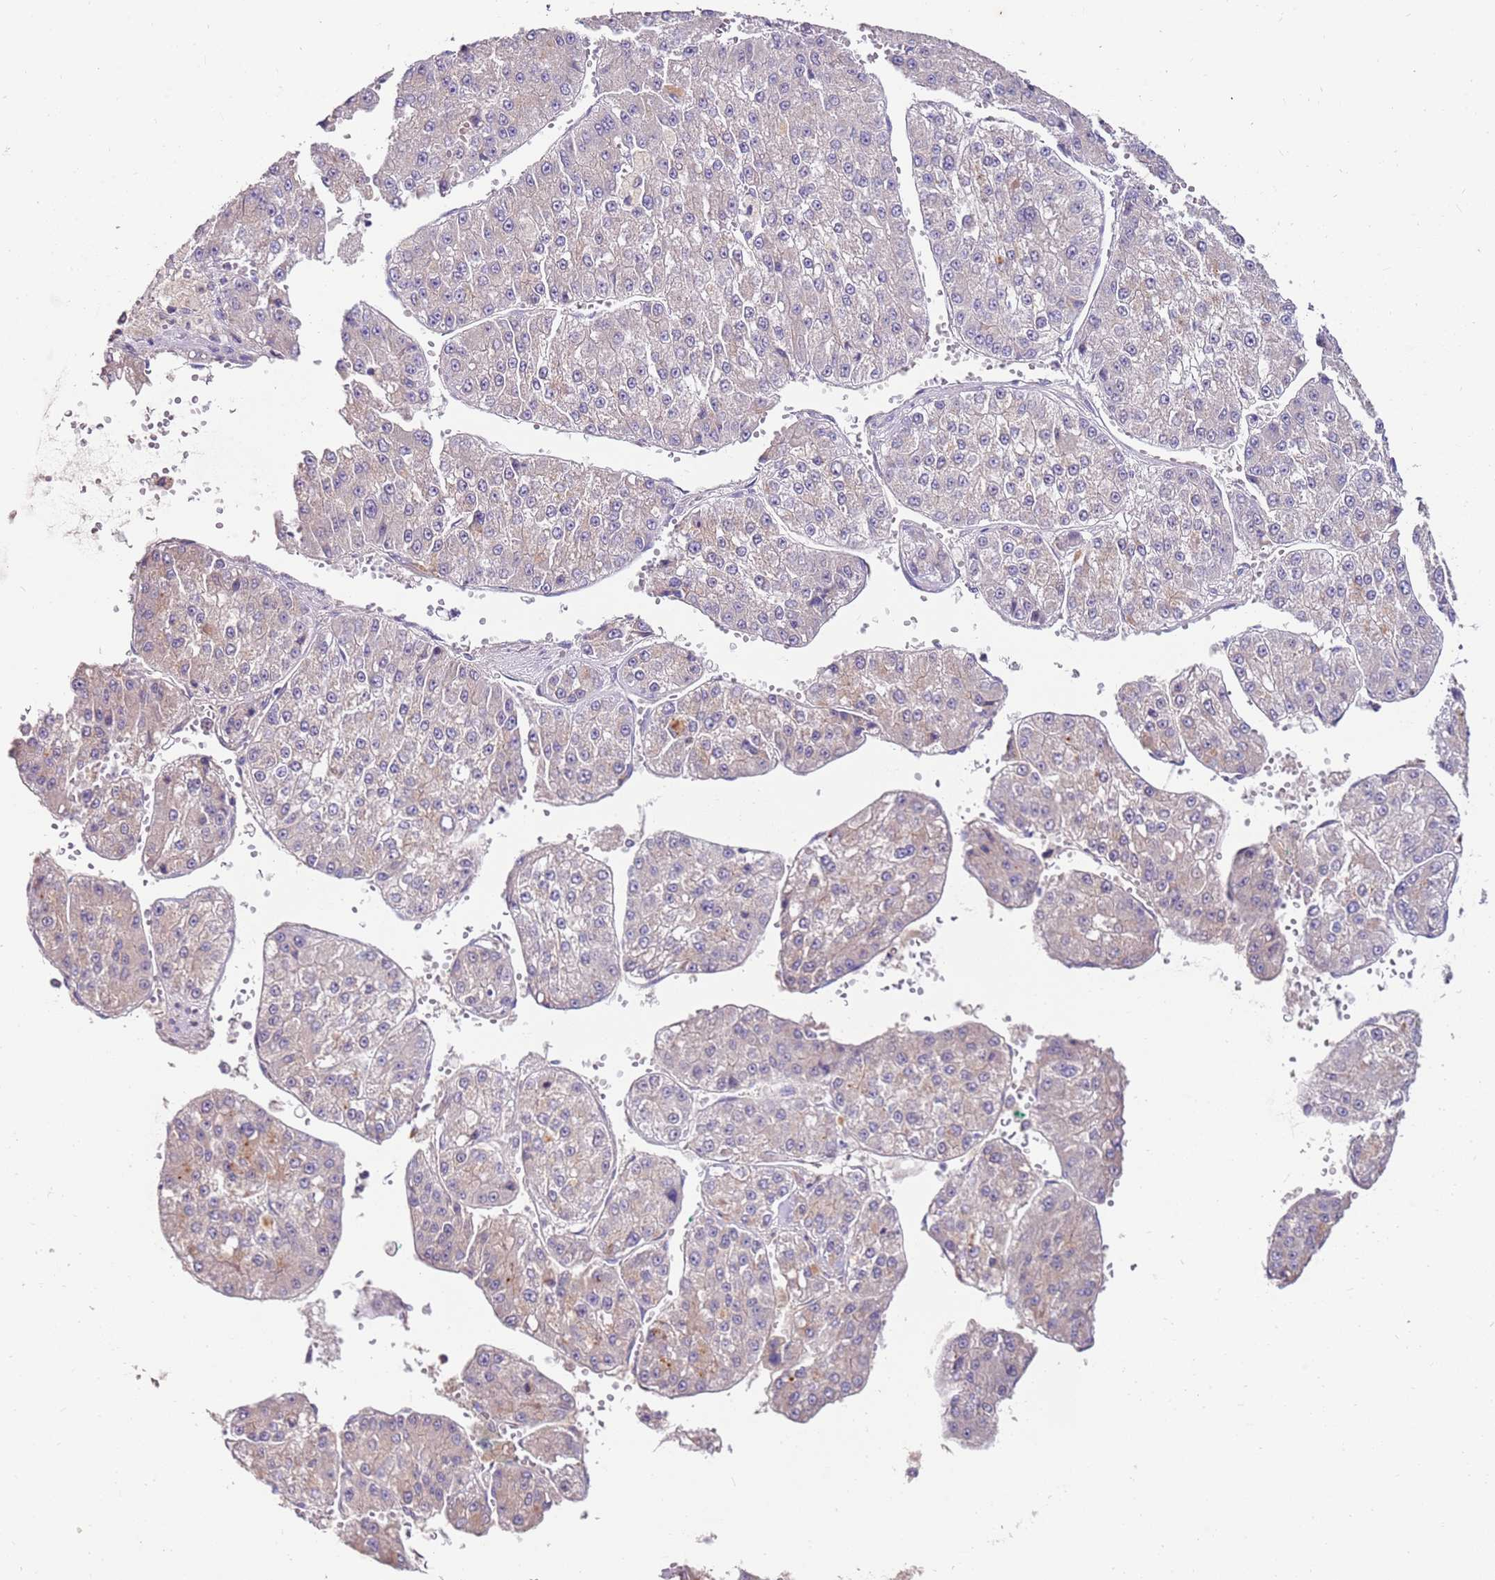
{"staining": {"intensity": "negative", "quantity": "none", "location": "none"}, "tissue": "liver cancer", "cell_type": "Tumor cells", "image_type": "cancer", "snomed": [{"axis": "morphology", "description": "Carcinoma, Hepatocellular, NOS"}, {"axis": "topography", "description": "Liver"}], "caption": "There is no significant positivity in tumor cells of liver cancer (hepatocellular carcinoma).", "gene": "SLC44A4", "patient": {"sex": "female", "age": 73}}